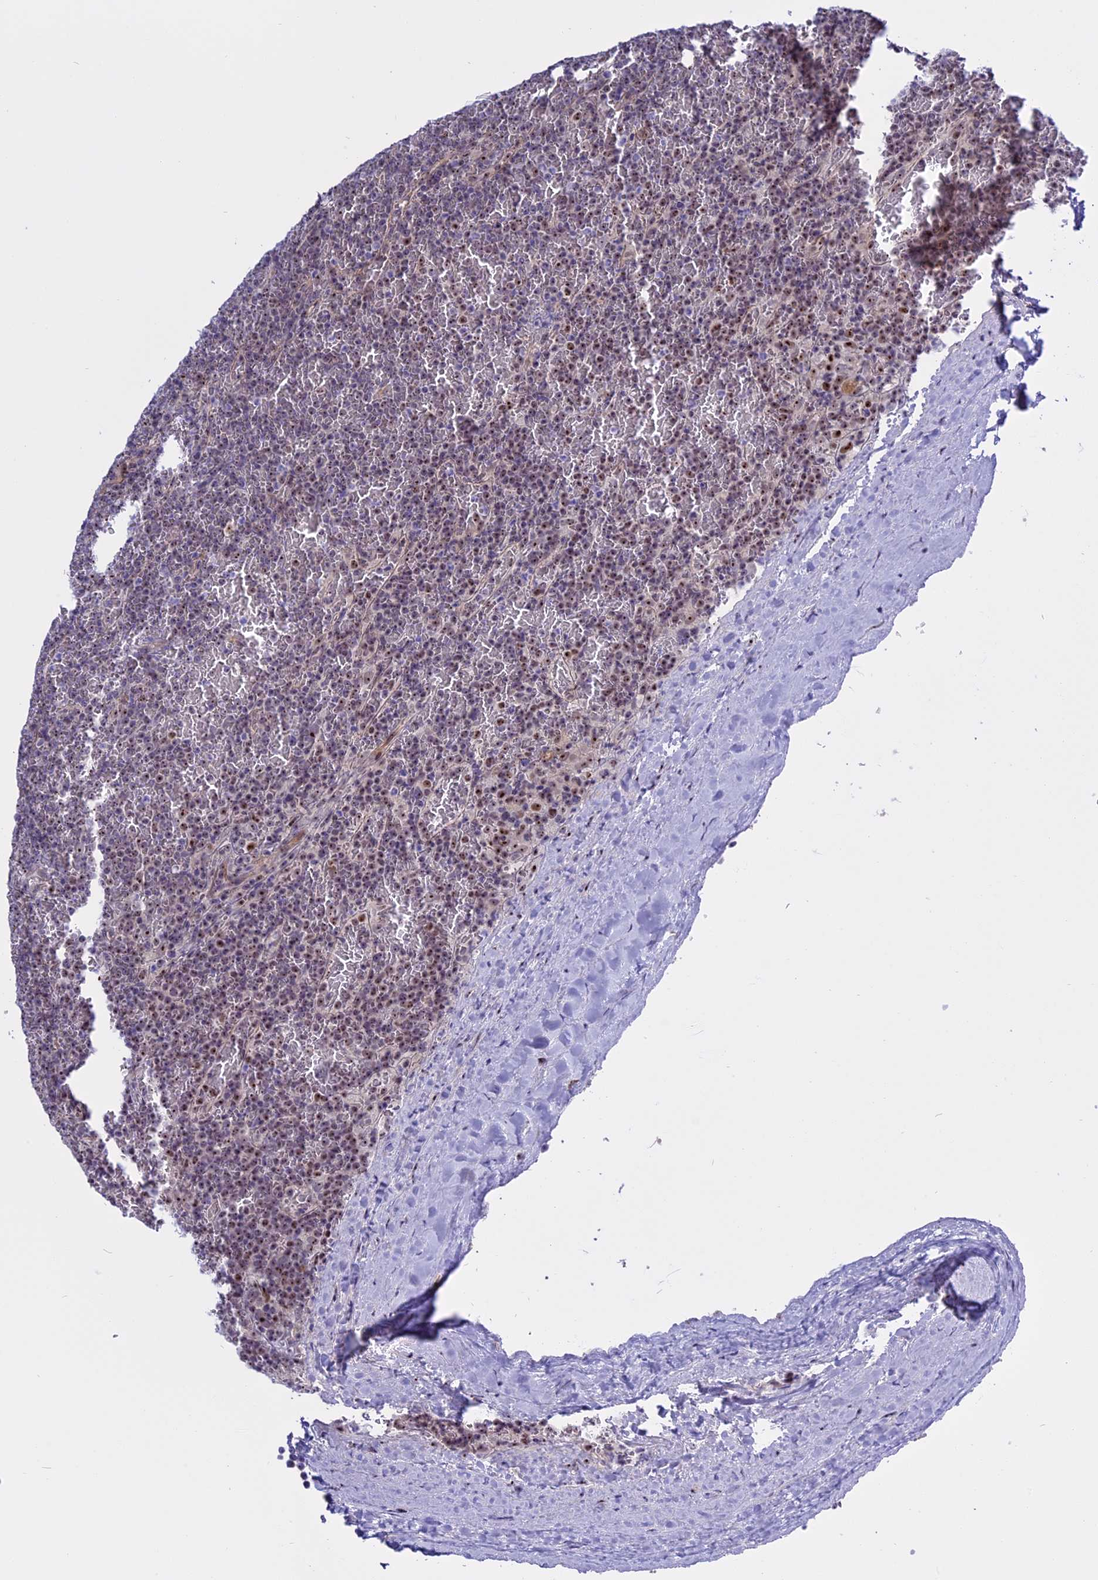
{"staining": {"intensity": "weak", "quantity": ">75%", "location": "nuclear"}, "tissue": "lymphoma", "cell_type": "Tumor cells", "image_type": "cancer", "snomed": [{"axis": "morphology", "description": "Malignant lymphoma, non-Hodgkin's type, Low grade"}, {"axis": "topography", "description": "Spleen"}], "caption": "Low-grade malignant lymphoma, non-Hodgkin's type tissue shows weak nuclear staining in about >75% of tumor cells Immunohistochemistry stains the protein in brown and the nuclei are stained blue.", "gene": "TBL3", "patient": {"sex": "female", "age": 19}}